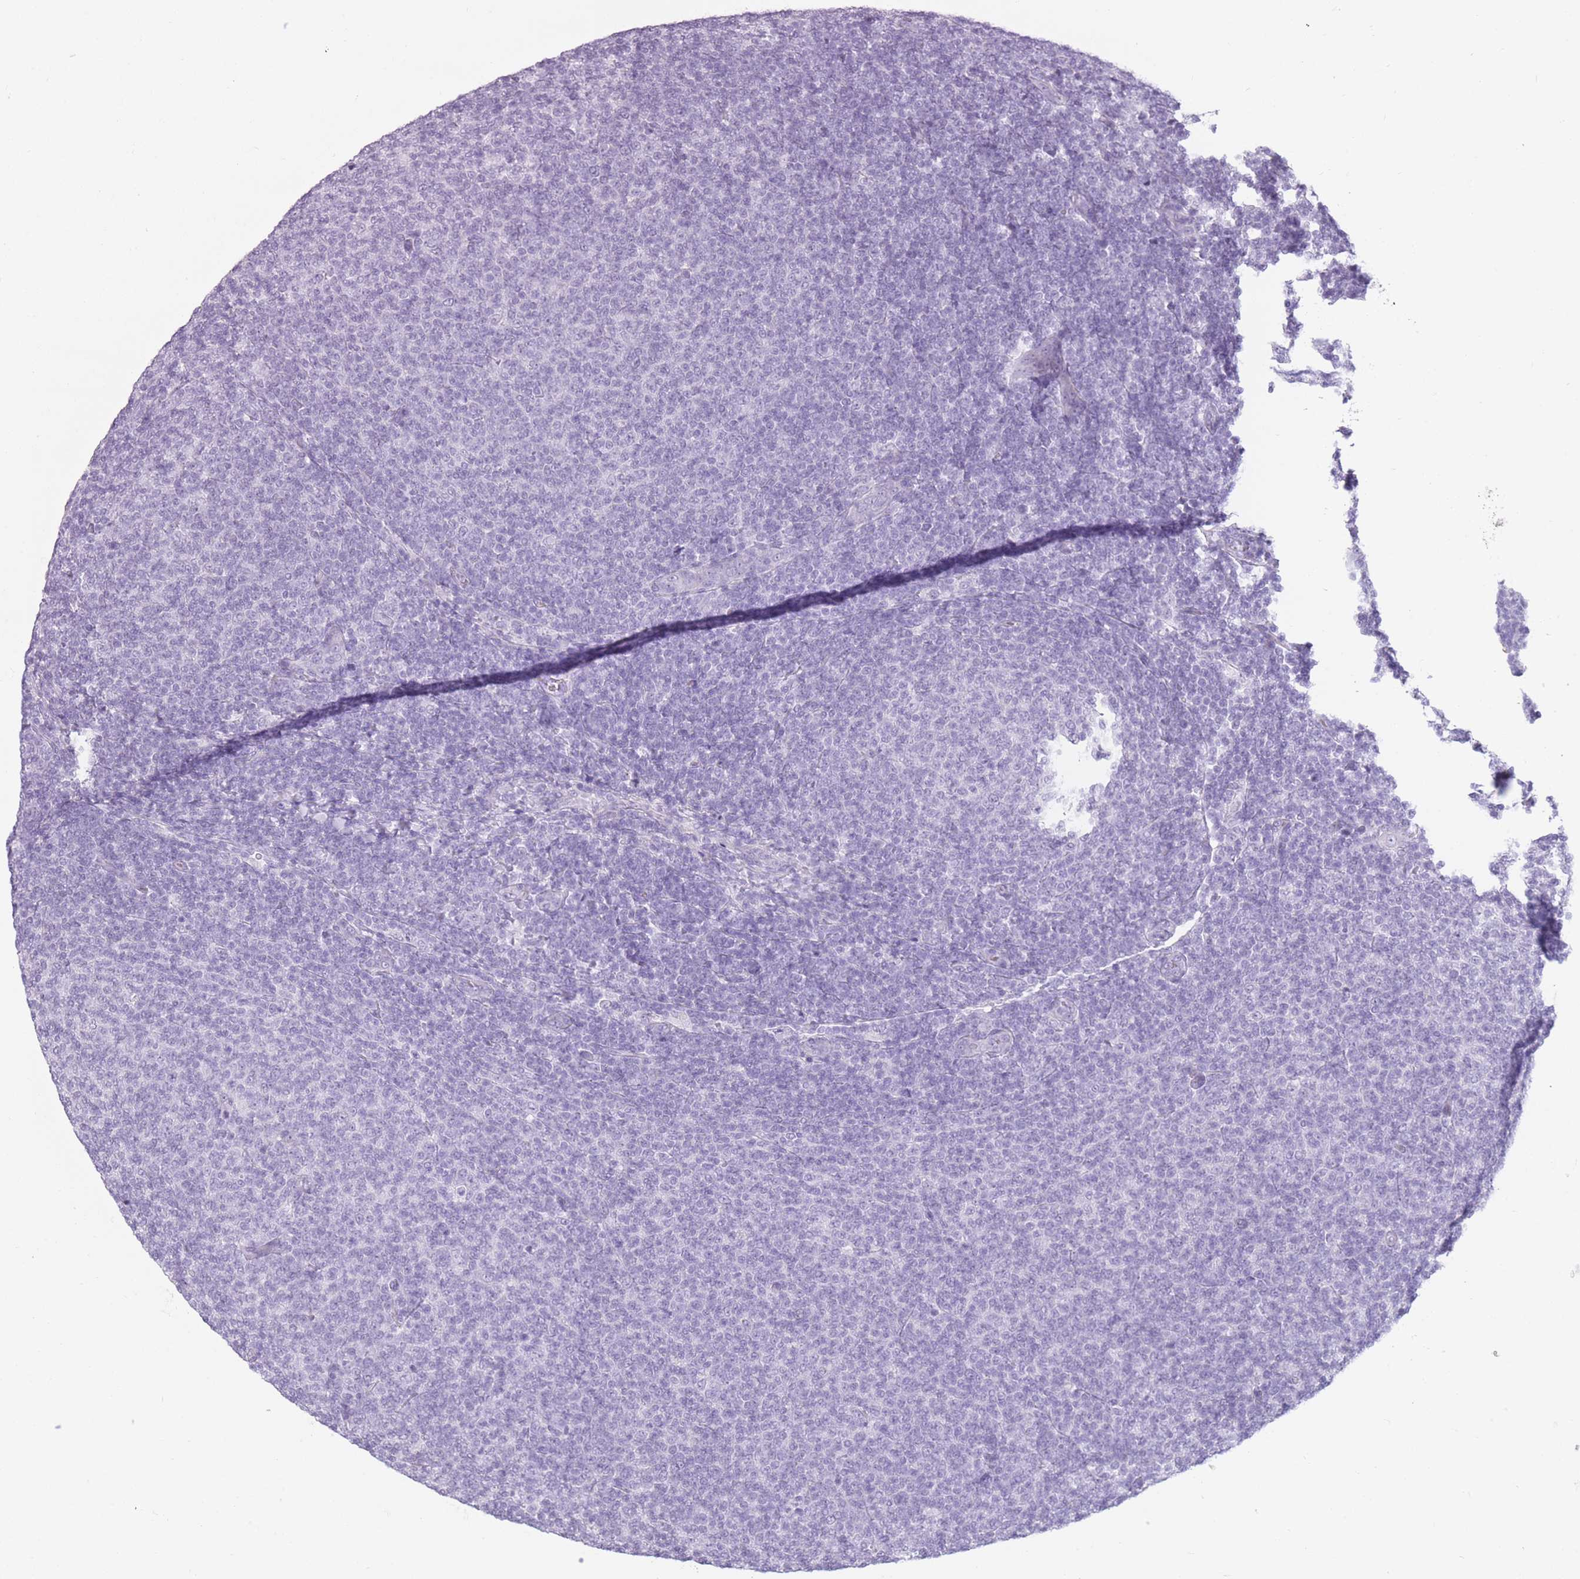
{"staining": {"intensity": "negative", "quantity": "none", "location": "none"}, "tissue": "lymphoma", "cell_type": "Tumor cells", "image_type": "cancer", "snomed": [{"axis": "morphology", "description": "Malignant lymphoma, non-Hodgkin's type, Low grade"}, {"axis": "topography", "description": "Lymph node"}], "caption": "This is an immunohistochemistry (IHC) micrograph of human low-grade malignant lymphoma, non-Hodgkin's type. There is no staining in tumor cells.", "gene": "GOLGA6D", "patient": {"sex": "male", "age": 66}}